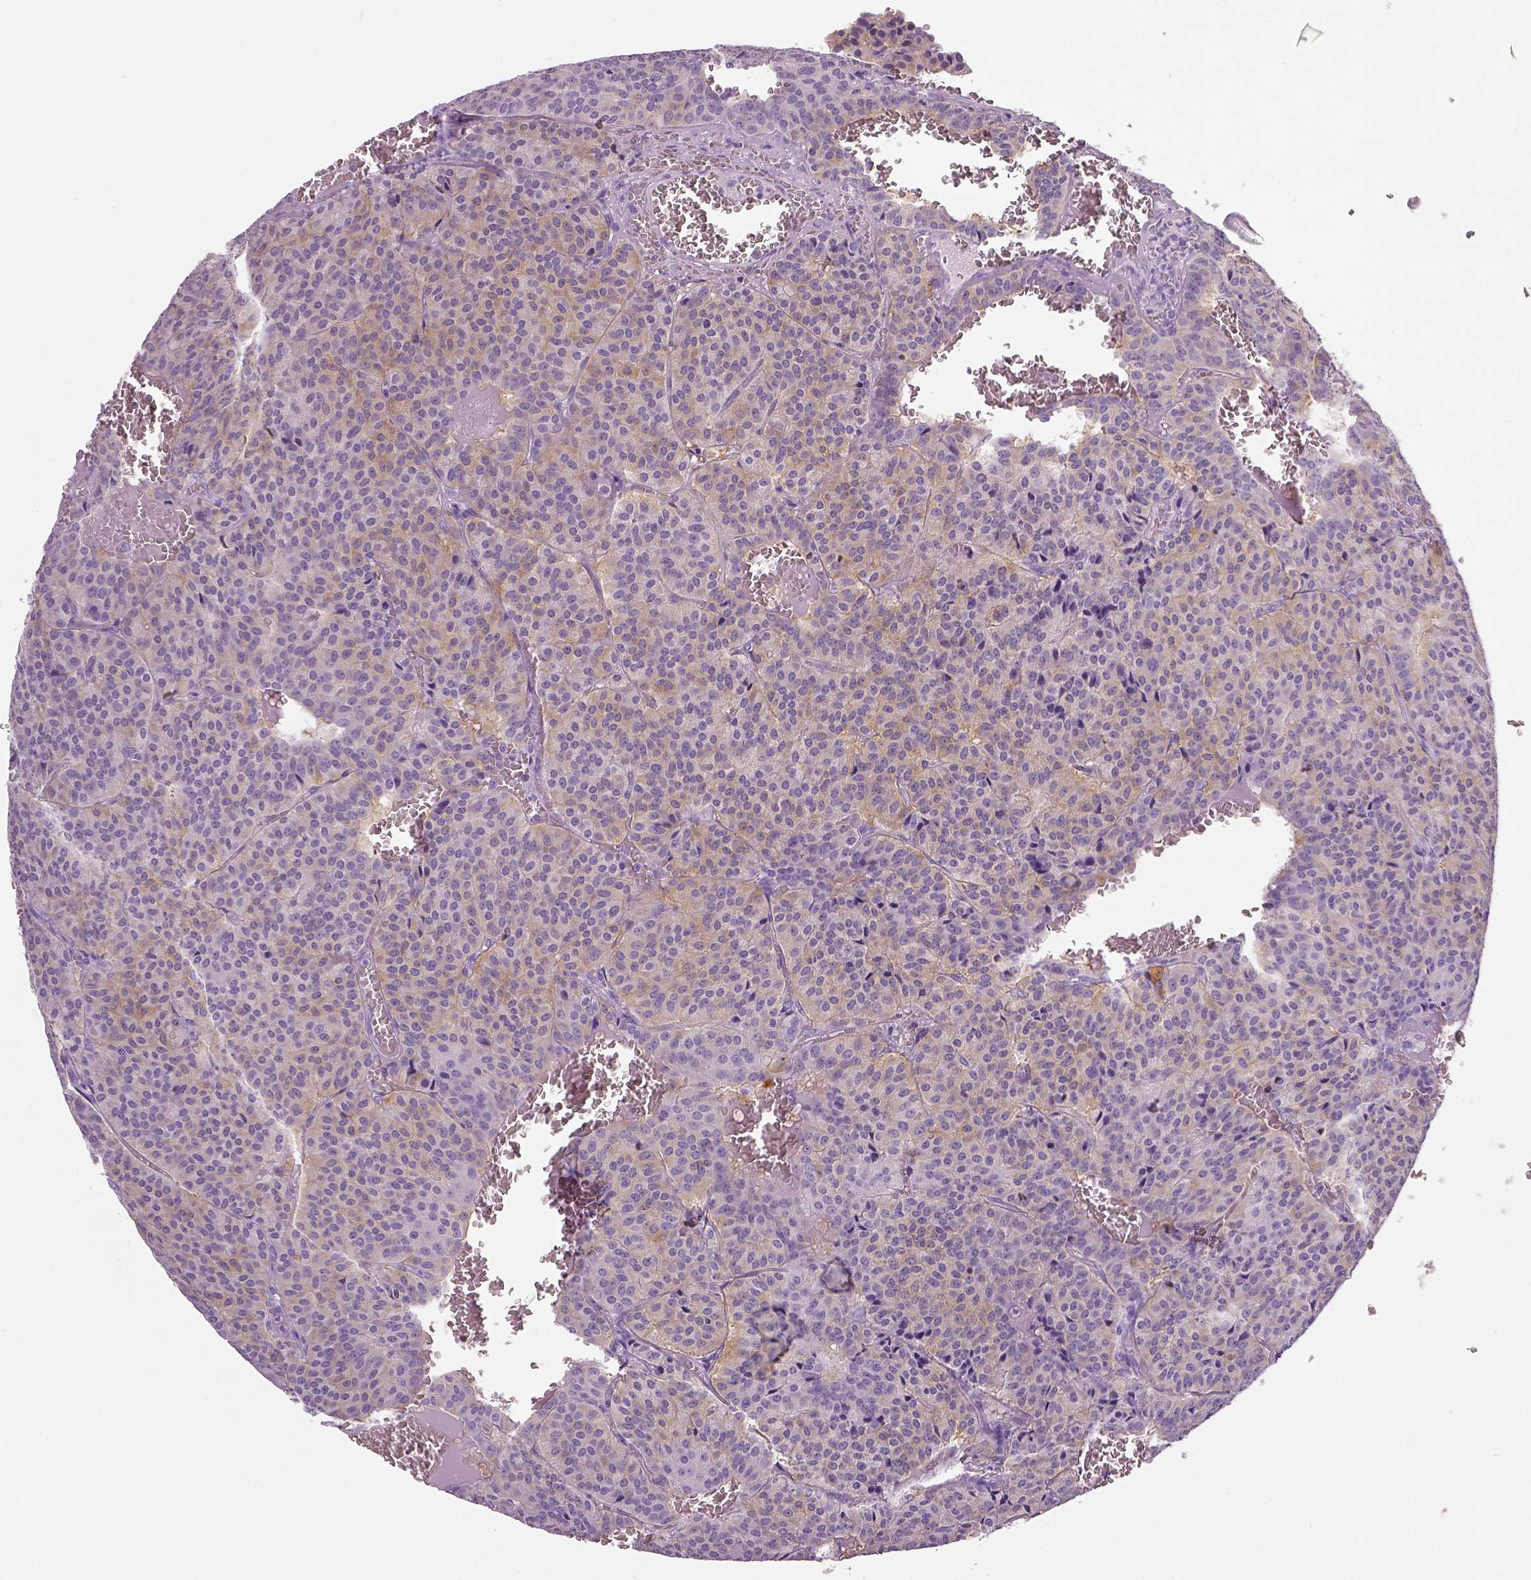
{"staining": {"intensity": "weak", "quantity": "<25%", "location": "cytoplasmic/membranous"}, "tissue": "carcinoid", "cell_type": "Tumor cells", "image_type": "cancer", "snomed": [{"axis": "morphology", "description": "Carcinoid, malignant, NOS"}, {"axis": "topography", "description": "Lung"}], "caption": "High magnification brightfield microscopy of carcinoid stained with DAB (3,3'-diaminobenzidine) (brown) and counterstained with hematoxylin (blue): tumor cells show no significant expression.", "gene": "NECAB2", "patient": {"sex": "male", "age": 70}}